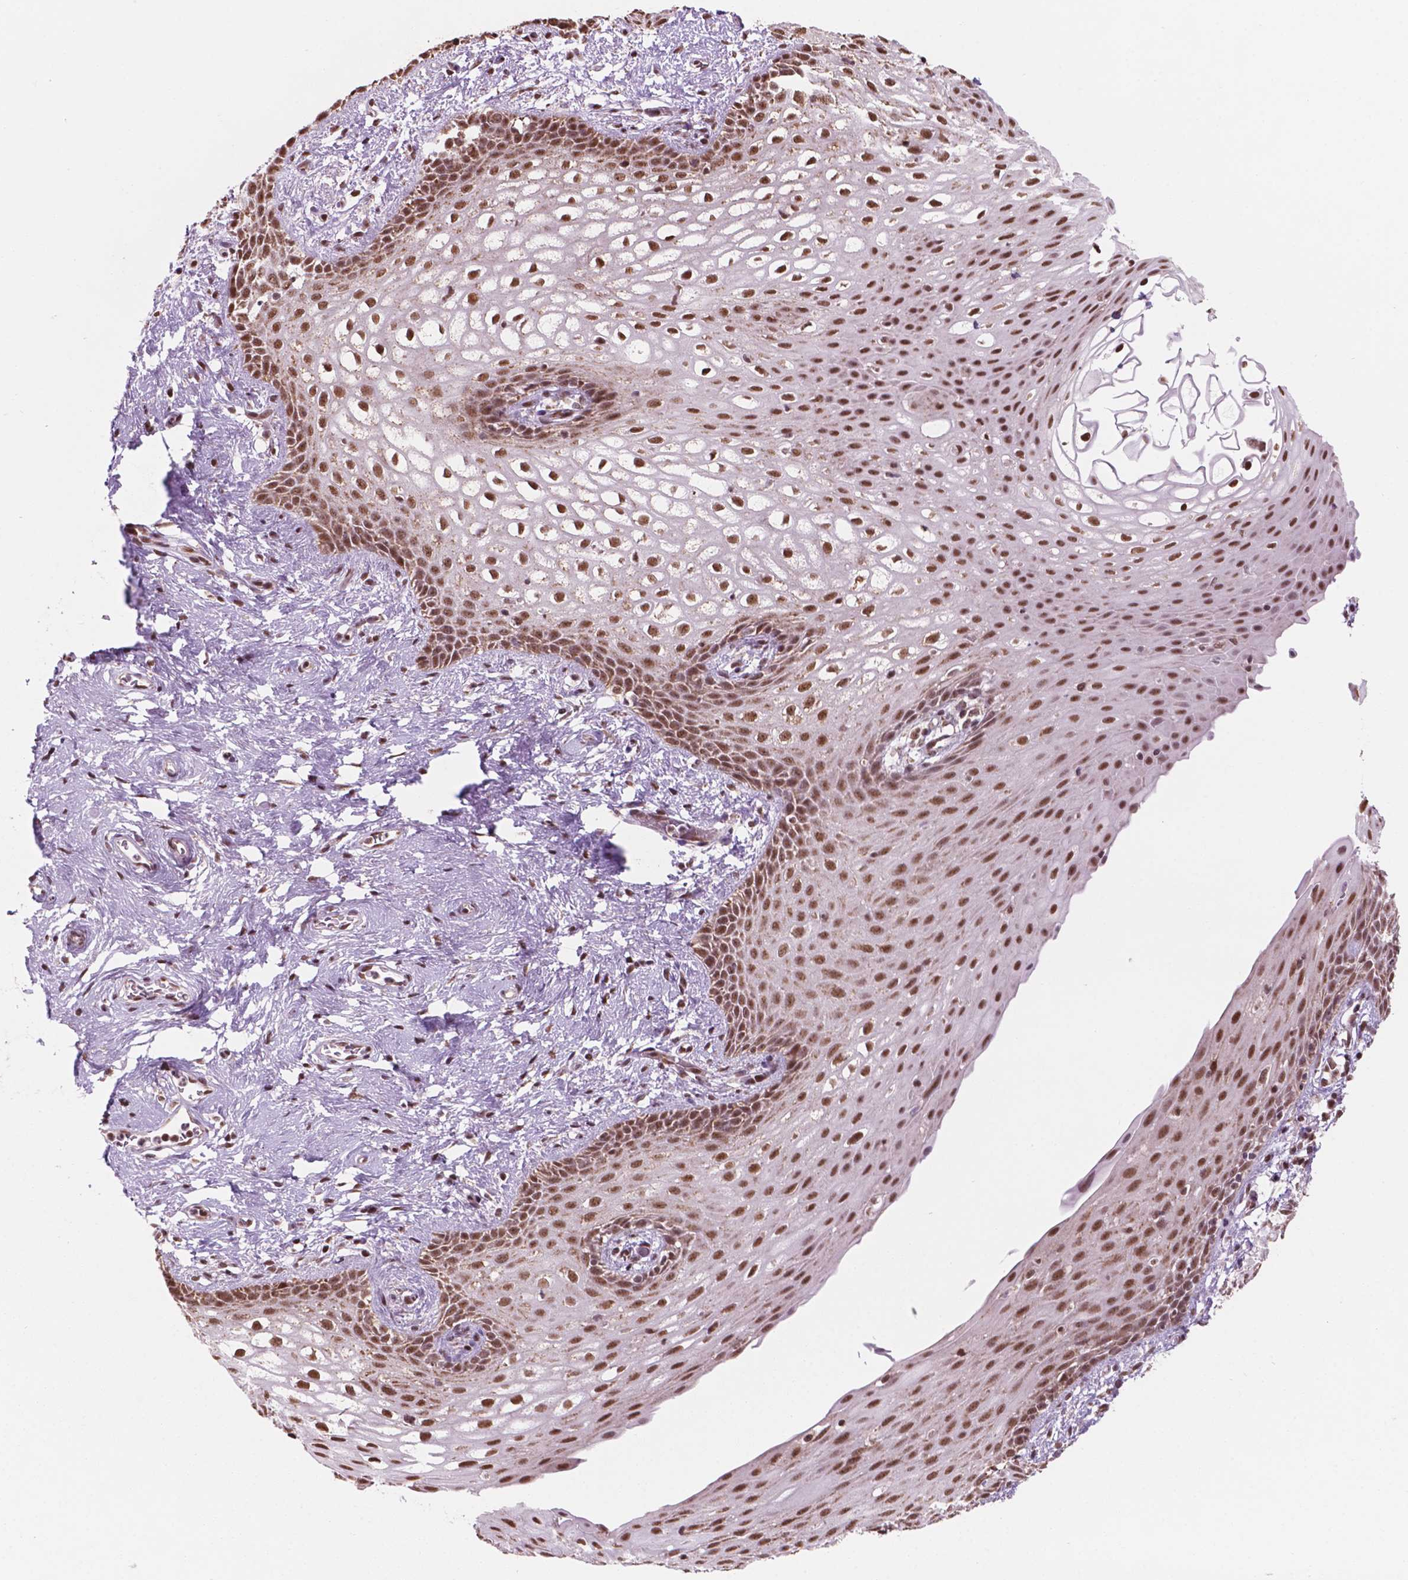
{"staining": {"intensity": "strong", "quantity": ">75%", "location": "nuclear"}, "tissue": "skin", "cell_type": "Epidermal cells", "image_type": "normal", "snomed": [{"axis": "morphology", "description": "Normal tissue, NOS"}, {"axis": "topography", "description": "Anal"}], "caption": "The immunohistochemical stain labels strong nuclear positivity in epidermal cells of normal skin.", "gene": "NDUFA10", "patient": {"sex": "female", "age": 46}}